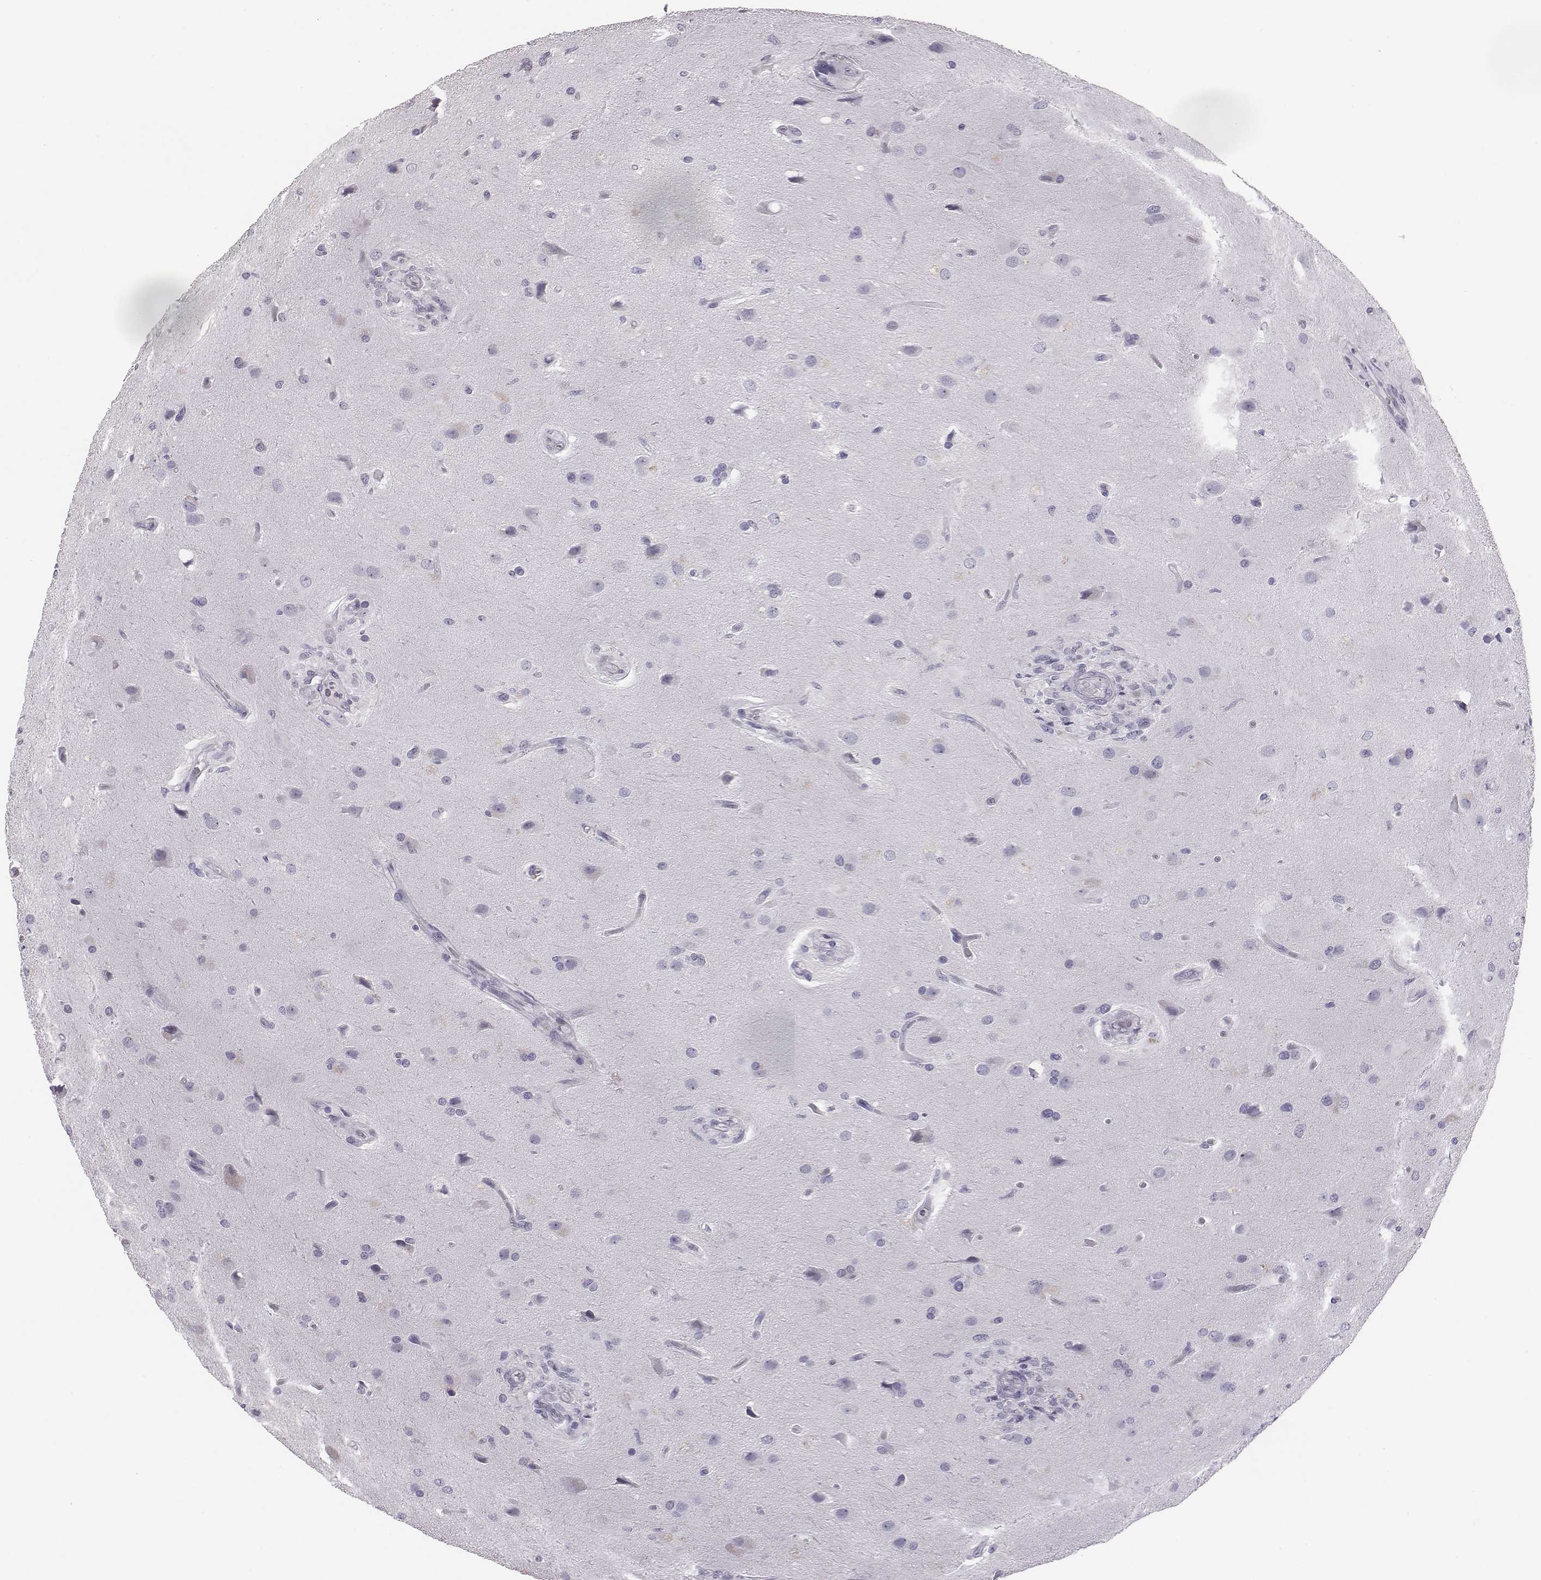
{"staining": {"intensity": "negative", "quantity": "none", "location": "none"}, "tissue": "glioma", "cell_type": "Tumor cells", "image_type": "cancer", "snomed": [{"axis": "morphology", "description": "Glioma, malignant, High grade"}, {"axis": "topography", "description": "Brain"}], "caption": "DAB (3,3'-diaminobenzidine) immunohistochemical staining of human malignant high-grade glioma exhibits no significant positivity in tumor cells.", "gene": "ACOD1", "patient": {"sex": "male", "age": 68}}